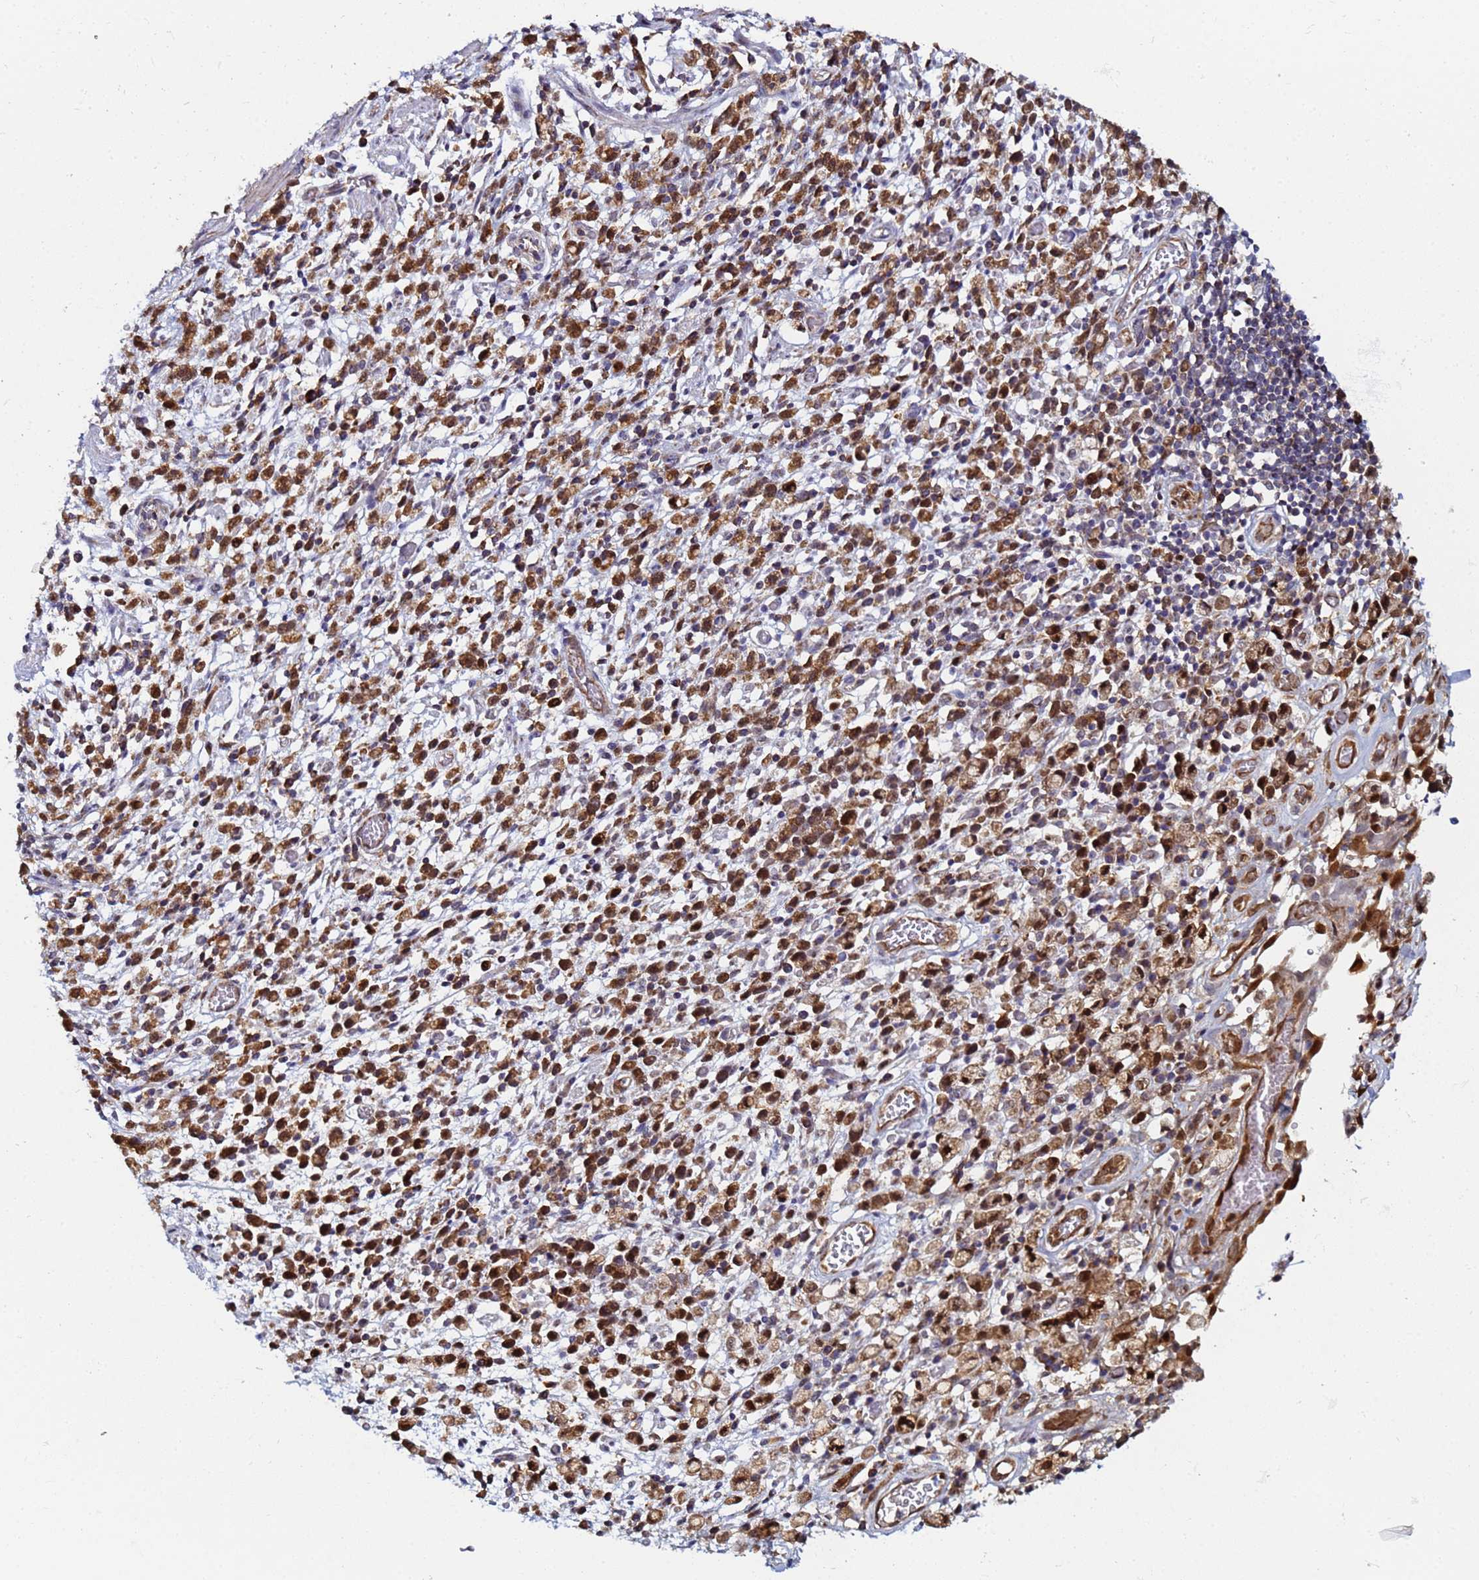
{"staining": {"intensity": "moderate", "quantity": ">75%", "location": "cytoplasmic/membranous,nuclear"}, "tissue": "stomach cancer", "cell_type": "Tumor cells", "image_type": "cancer", "snomed": [{"axis": "morphology", "description": "Adenocarcinoma, NOS"}, {"axis": "topography", "description": "Stomach"}], "caption": "Immunohistochemistry (IHC) histopathology image of neoplastic tissue: stomach cancer stained using immunohistochemistry shows medium levels of moderate protein expression localized specifically in the cytoplasmic/membranous and nuclear of tumor cells, appearing as a cytoplasmic/membranous and nuclear brown color.", "gene": "CCDC127", "patient": {"sex": "male", "age": 77}}